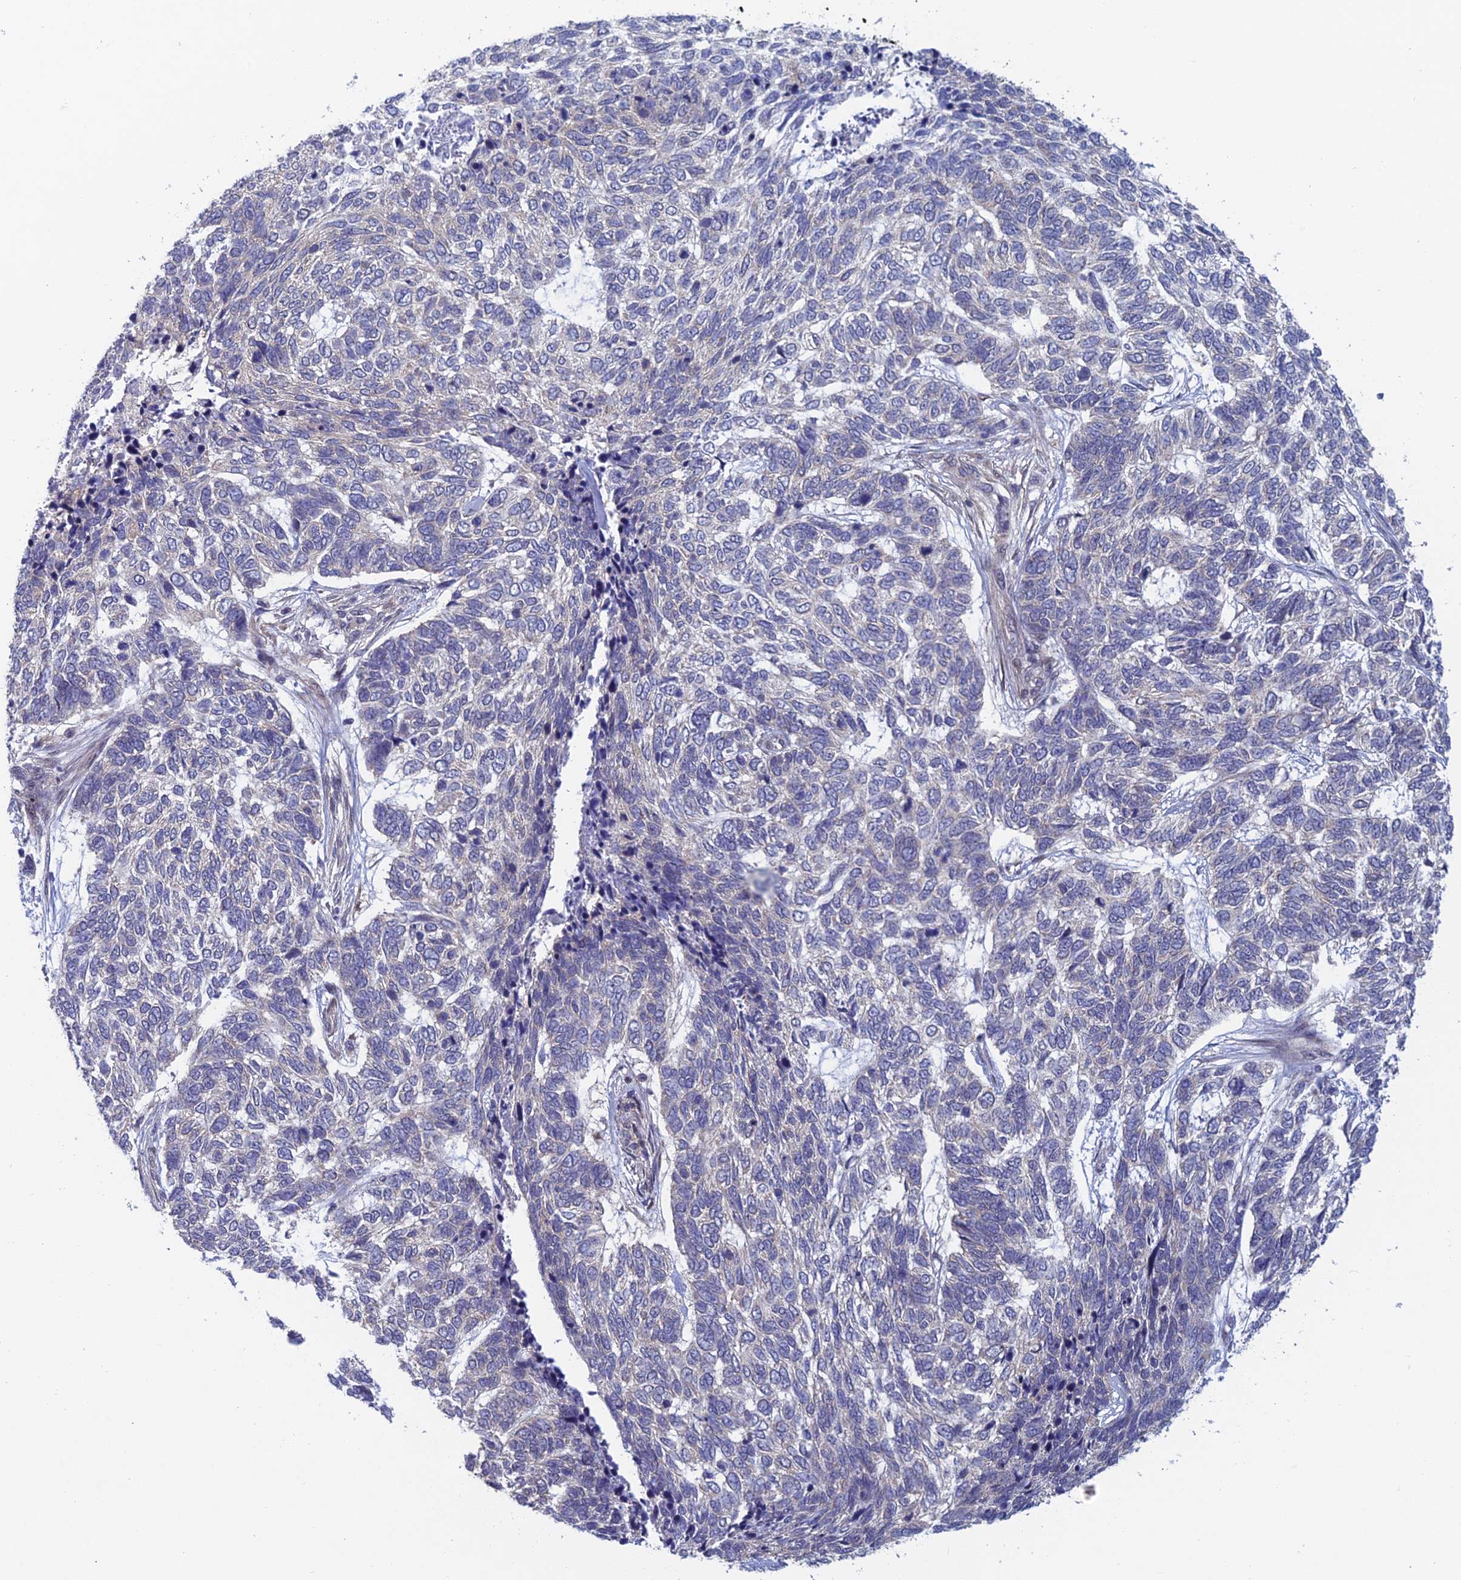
{"staining": {"intensity": "negative", "quantity": "none", "location": "none"}, "tissue": "skin cancer", "cell_type": "Tumor cells", "image_type": "cancer", "snomed": [{"axis": "morphology", "description": "Basal cell carcinoma"}, {"axis": "topography", "description": "Skin"}], "caption": "Image shows no significant protein expression in tumor cells of skin cancer.", "gene": "SRA1", "patient": {"sex": "female", "age": 65}}